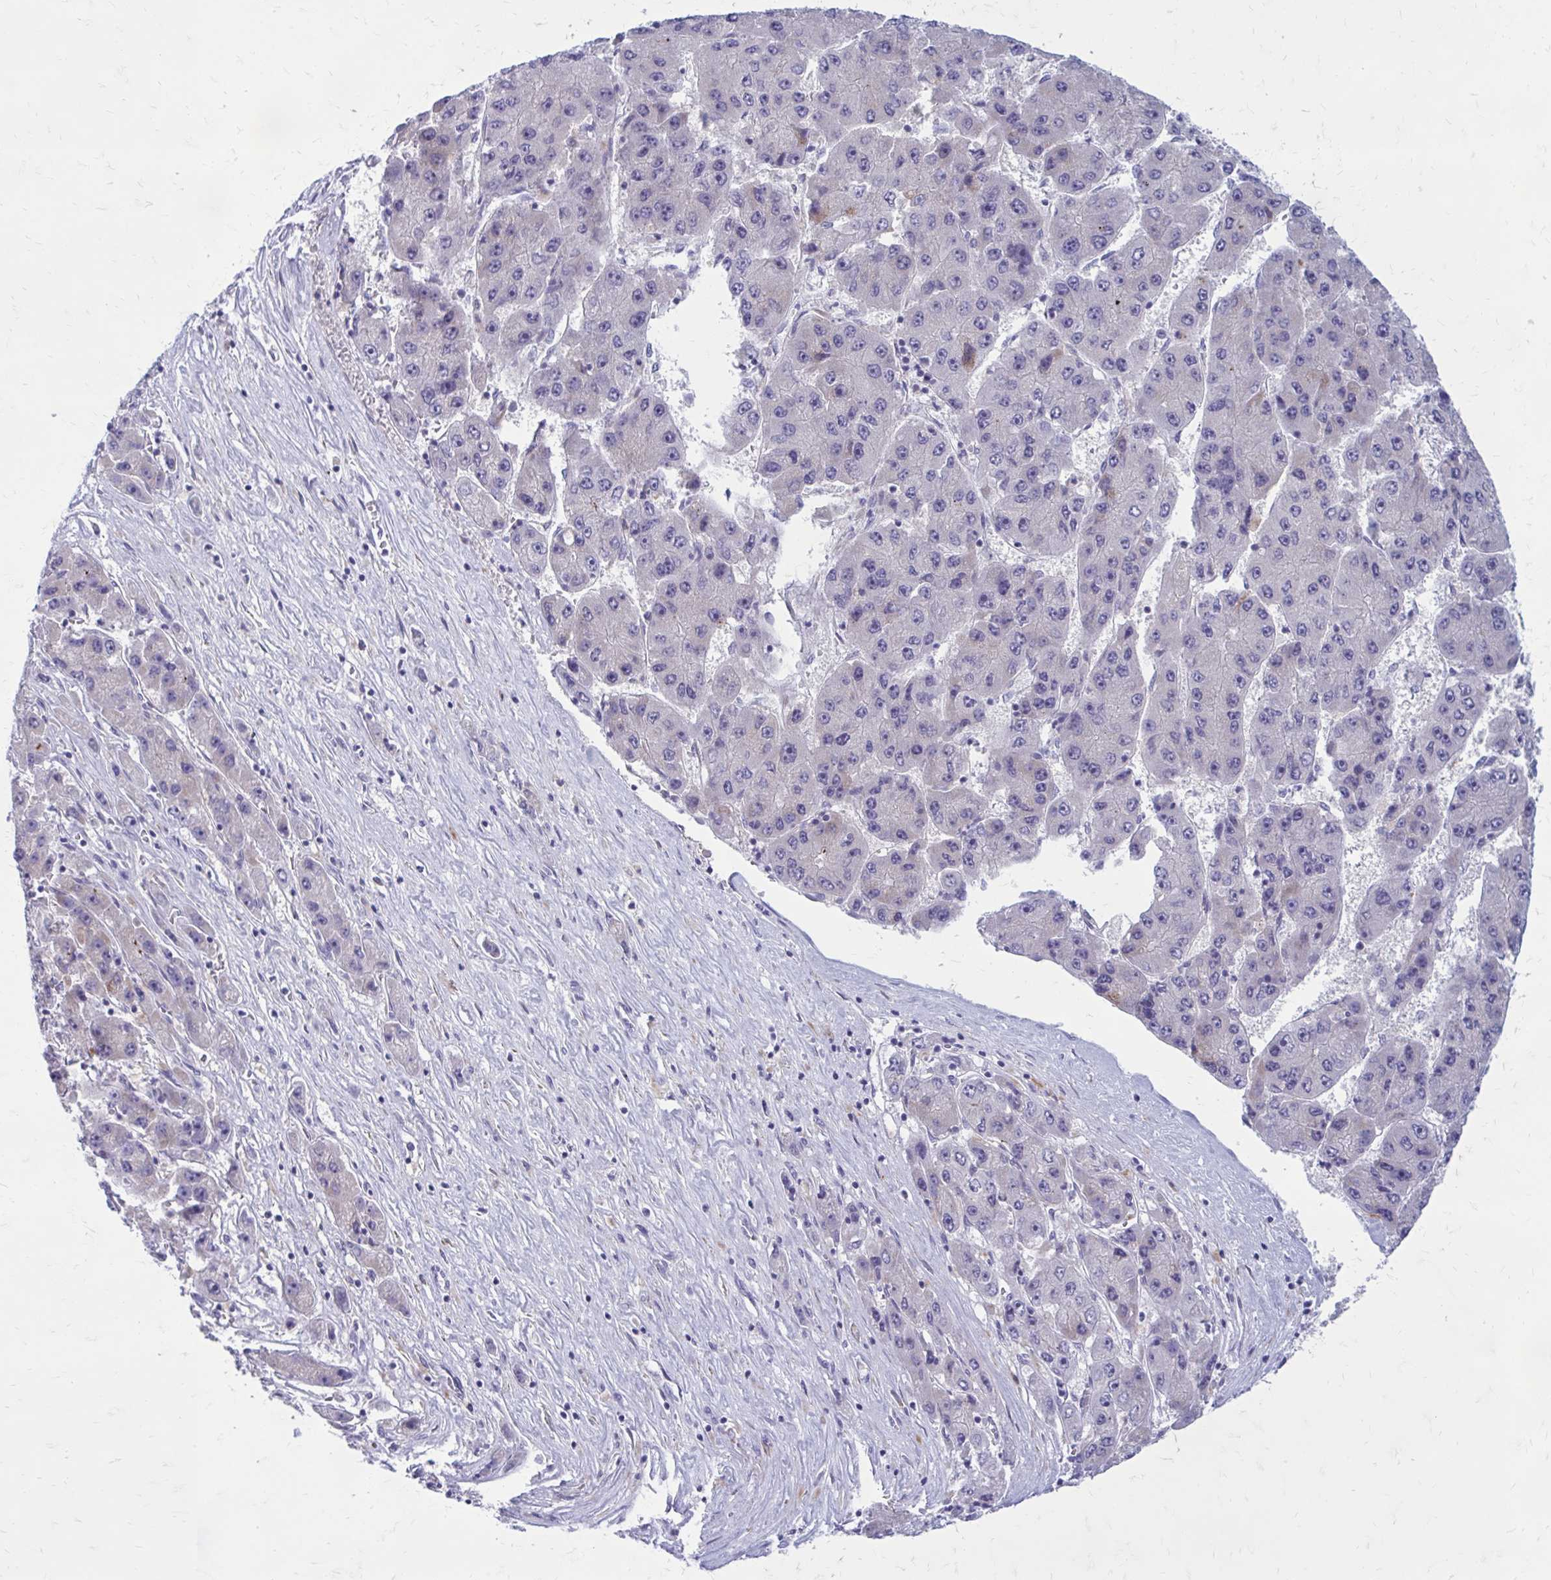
{"staining": {"intensity": "negative", "quantity": "none", "location": "none"}, "tissue": "liver cancer", "cell_type": "Tumor cells", "image_type": "cancer", "snomed": [{"axis": "morphology", "description": "Carcinoma, Hepatocellular, NOS"}, {"axis": "topography", "description": "Liver"}], "caption": "IHC micrograph of neoplastic tissue: human liver cancer stained with DAB (3,3'-diaminobenzidine) reveals no significant protein expression in tumor cells.", "gene": "GIGYF2", "patient": {"sex": "female", "age": 61}}